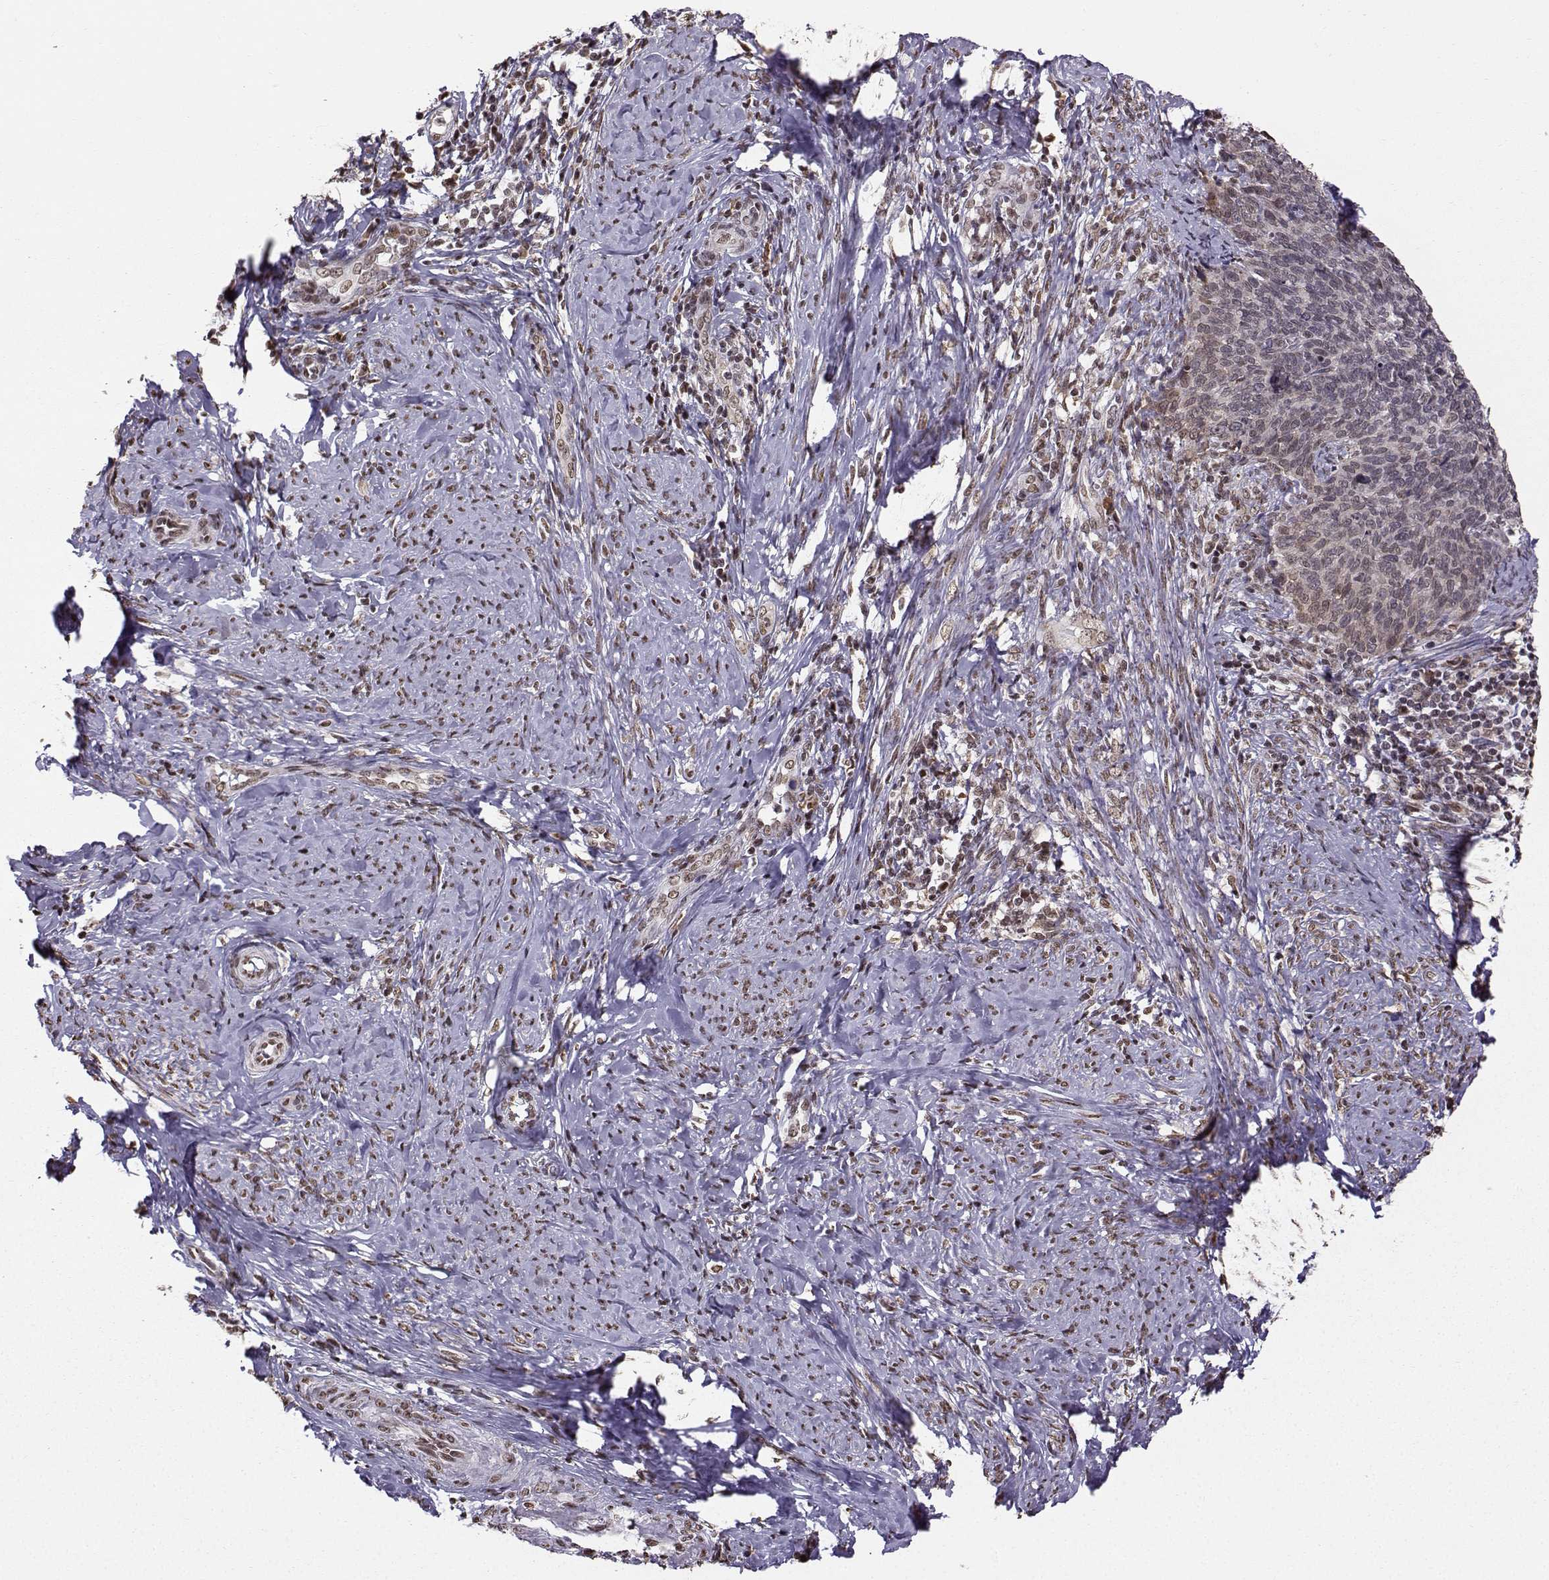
{"staining": {"intensity": "negative", "quantity": "none", "location": "none"}, "tissue": "cervical cancer", "cell_type": "Tumor cells", "image_type": "cancer", "snomed": [{"axis": "morphology", "description": "Normal tissue, NOS"}, {"axis": "morphology", "description": "Squamous cell carcinoma, NOS"}, {"axis": "topography", "description": "Cervix"}], "caption": "Photomicrograph shows no protein positivity in tumor cells of cervical cancer (squamous cell carcinoma) tissue.", "gene": "EZH1", "patient": {"sex": "female", "age": 39}}